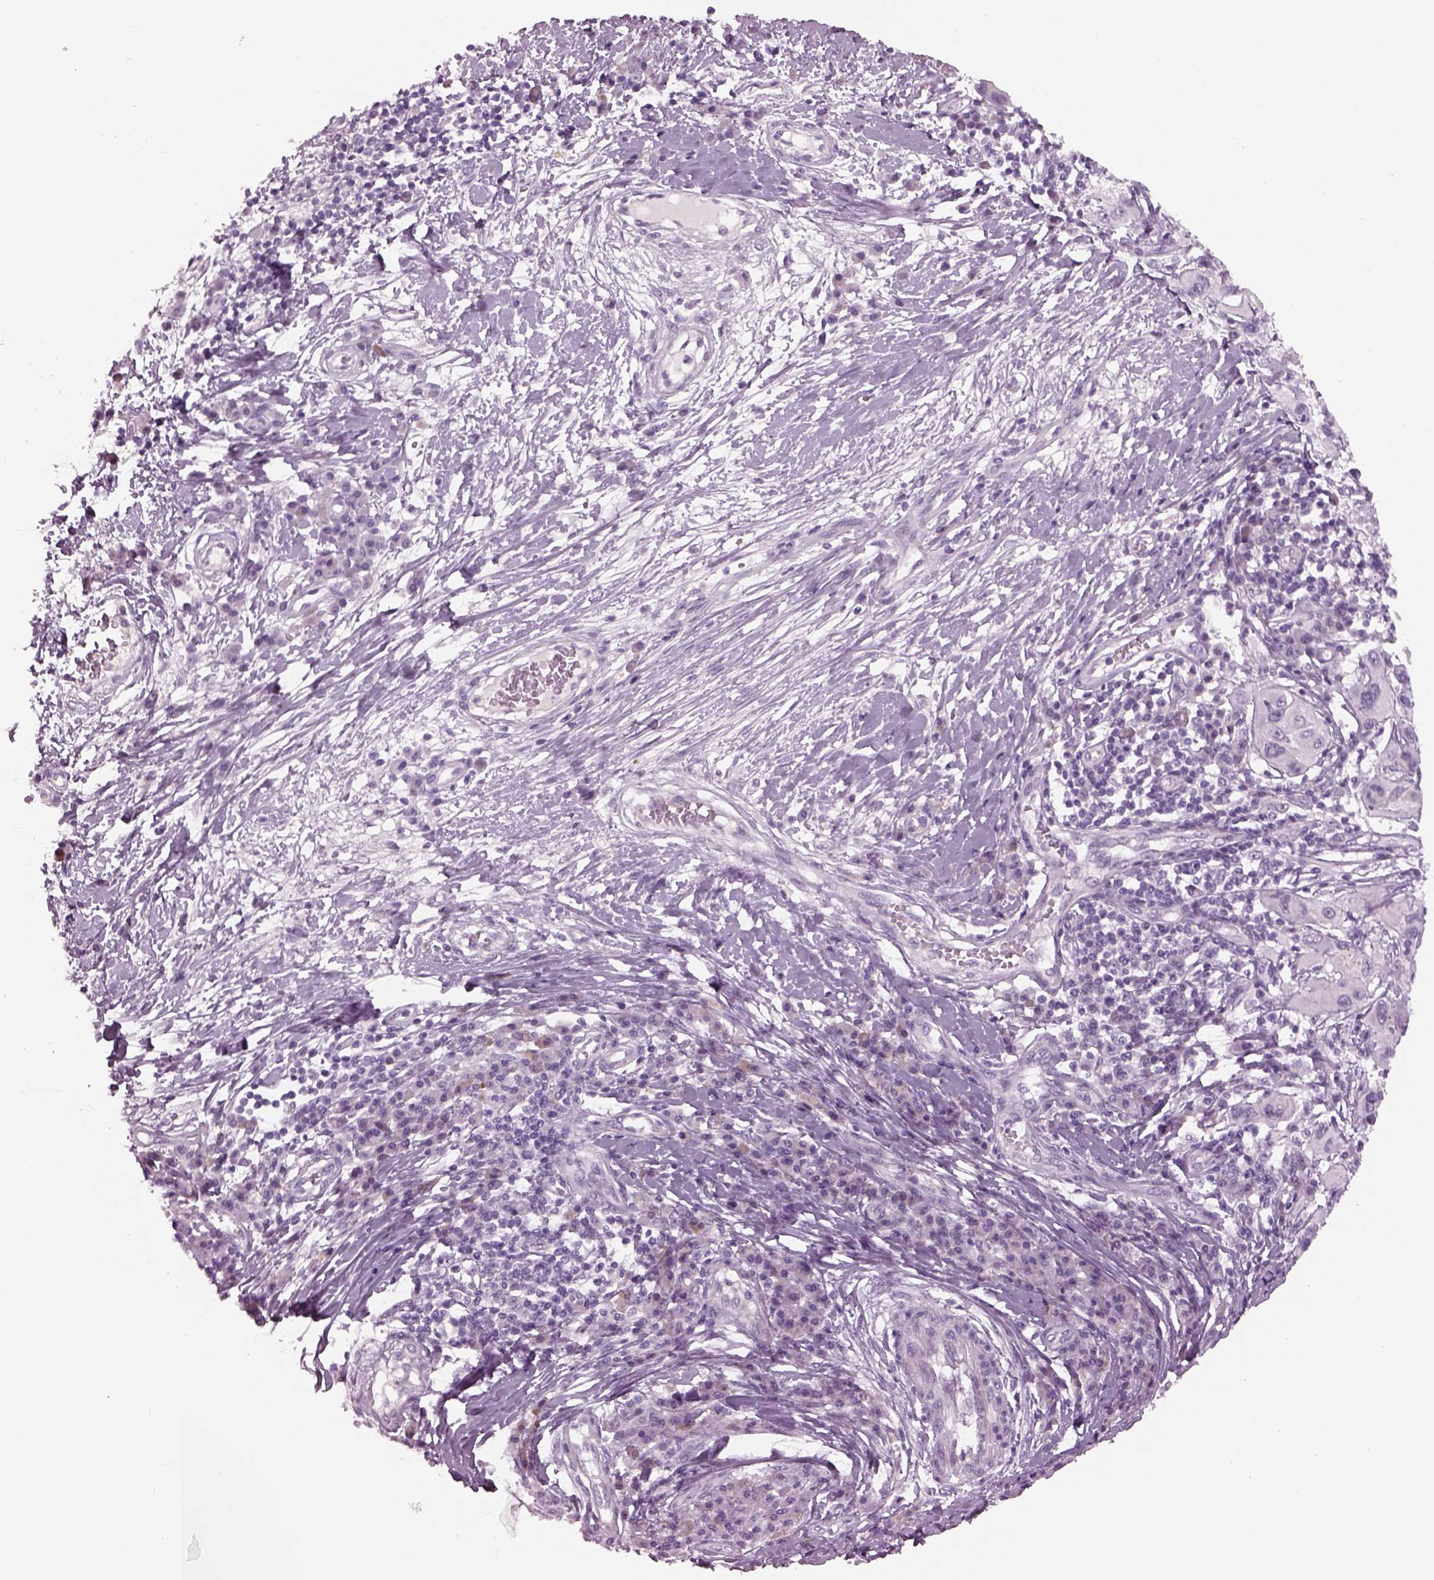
{"staining": {"intensity": "negative", "quantity": "none", "location": "none"}, "tissue": "melanoma", "cell_type": "Tumor cells", "image_type": "cancer", "snomed": [{"axis": "morphology", "description": "Malignant melanoma, NOS"}, {"axis": "topography", "description": "Skin"}], "caption": "Tumor cells are negative for brown protein staining in malignant melanoma.", "gene": "CYLC1", "patient": {"sex": "male", "age": 53}}